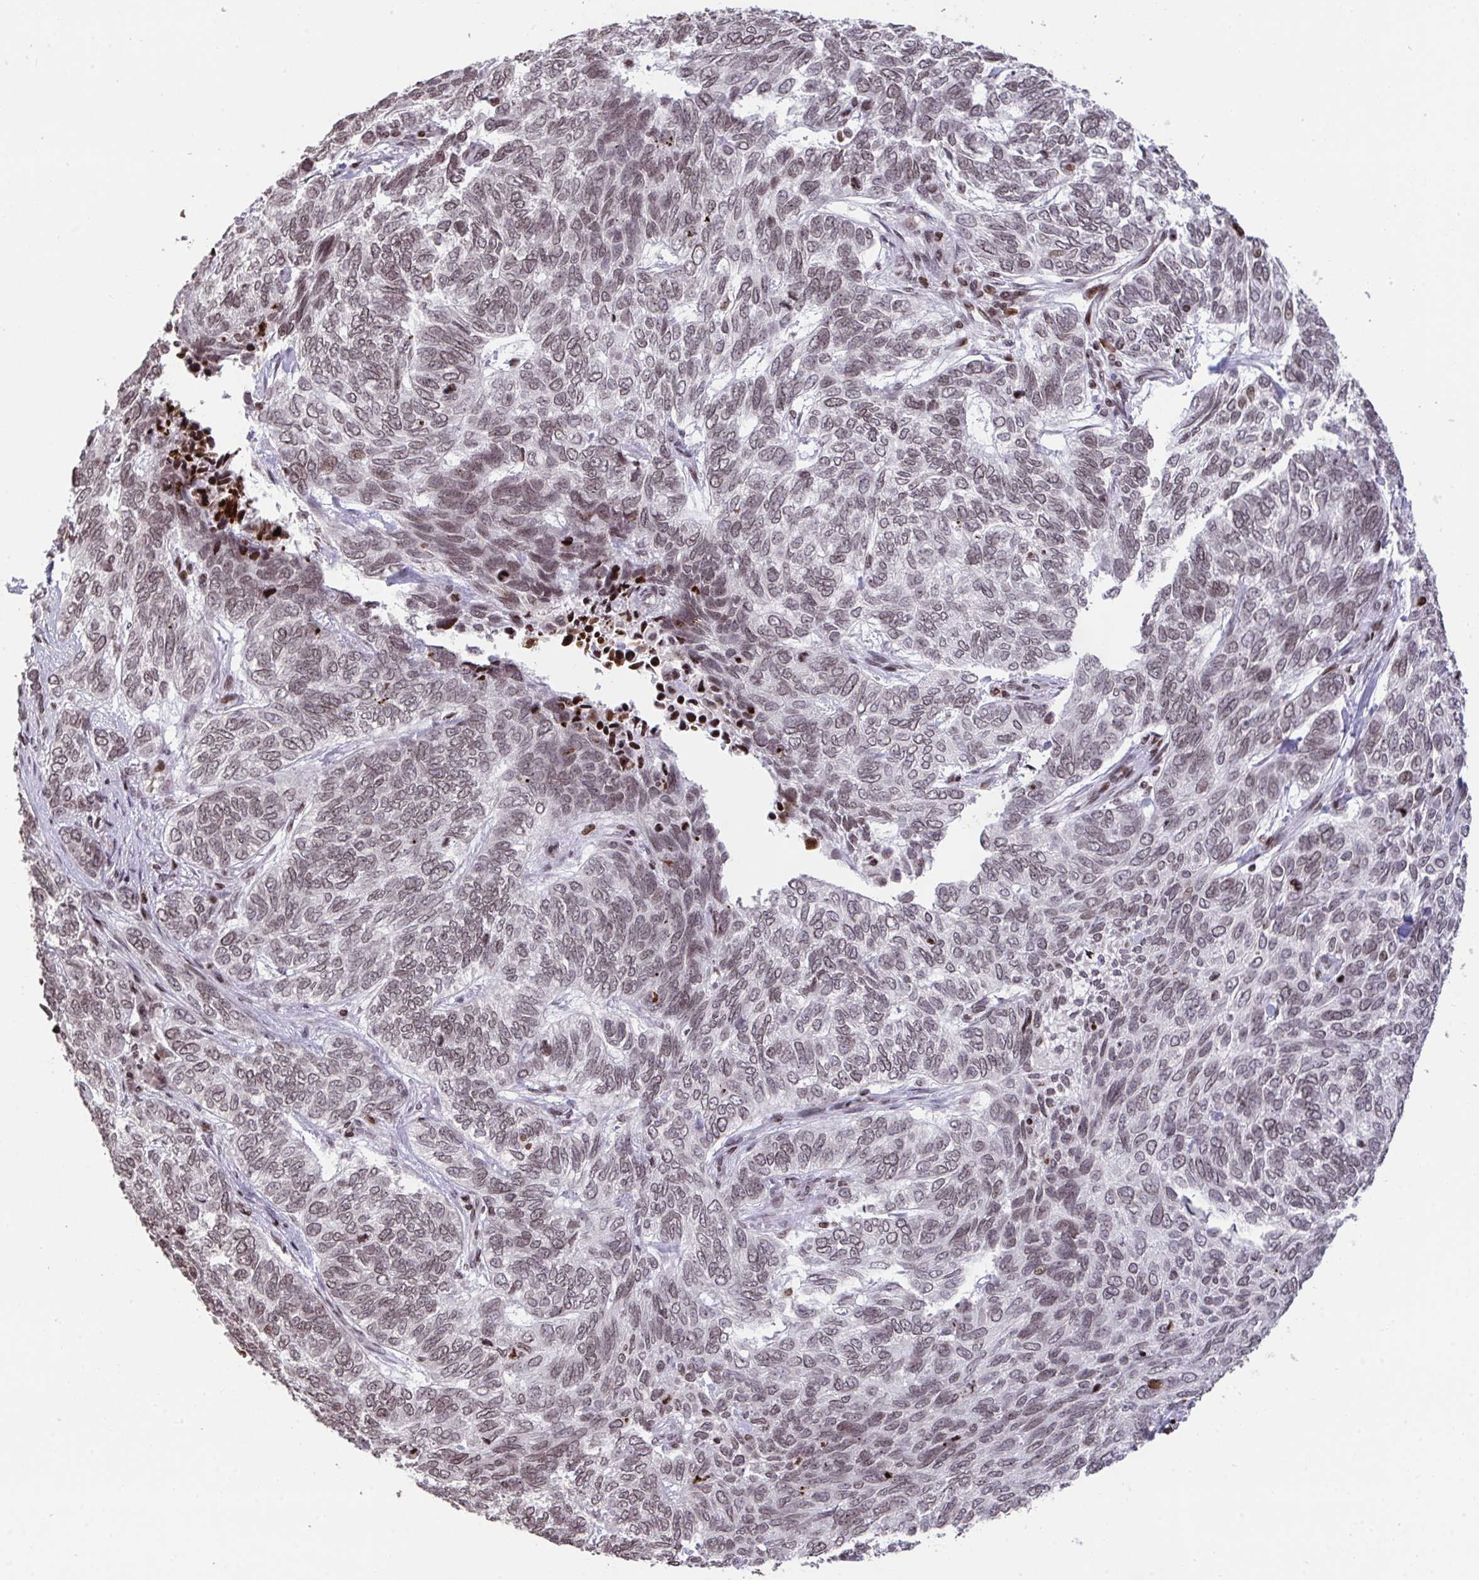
{"staining": {"intensity": "weak", "quantity": "25%-75%", "location": "nuclear"}, "tissue": "skin cancer", "cell_type": "Tumor cells", "image_type": "cancer", "snomed": [{"axis": "morphology", "description": "Basal cell carcinoma"}, {"axis": "topography", "description": "Skin"}], "caption": "Skin cancer (basal cell carcinoma) stained with DAB (3,3'-diaminobenzidine) IHC exhibits low levels of weak nuclear positivity in approximately 25%-75% of tumor cells.", "gene": "NIP7", "patient": {"sex": "female", "age": 65}}